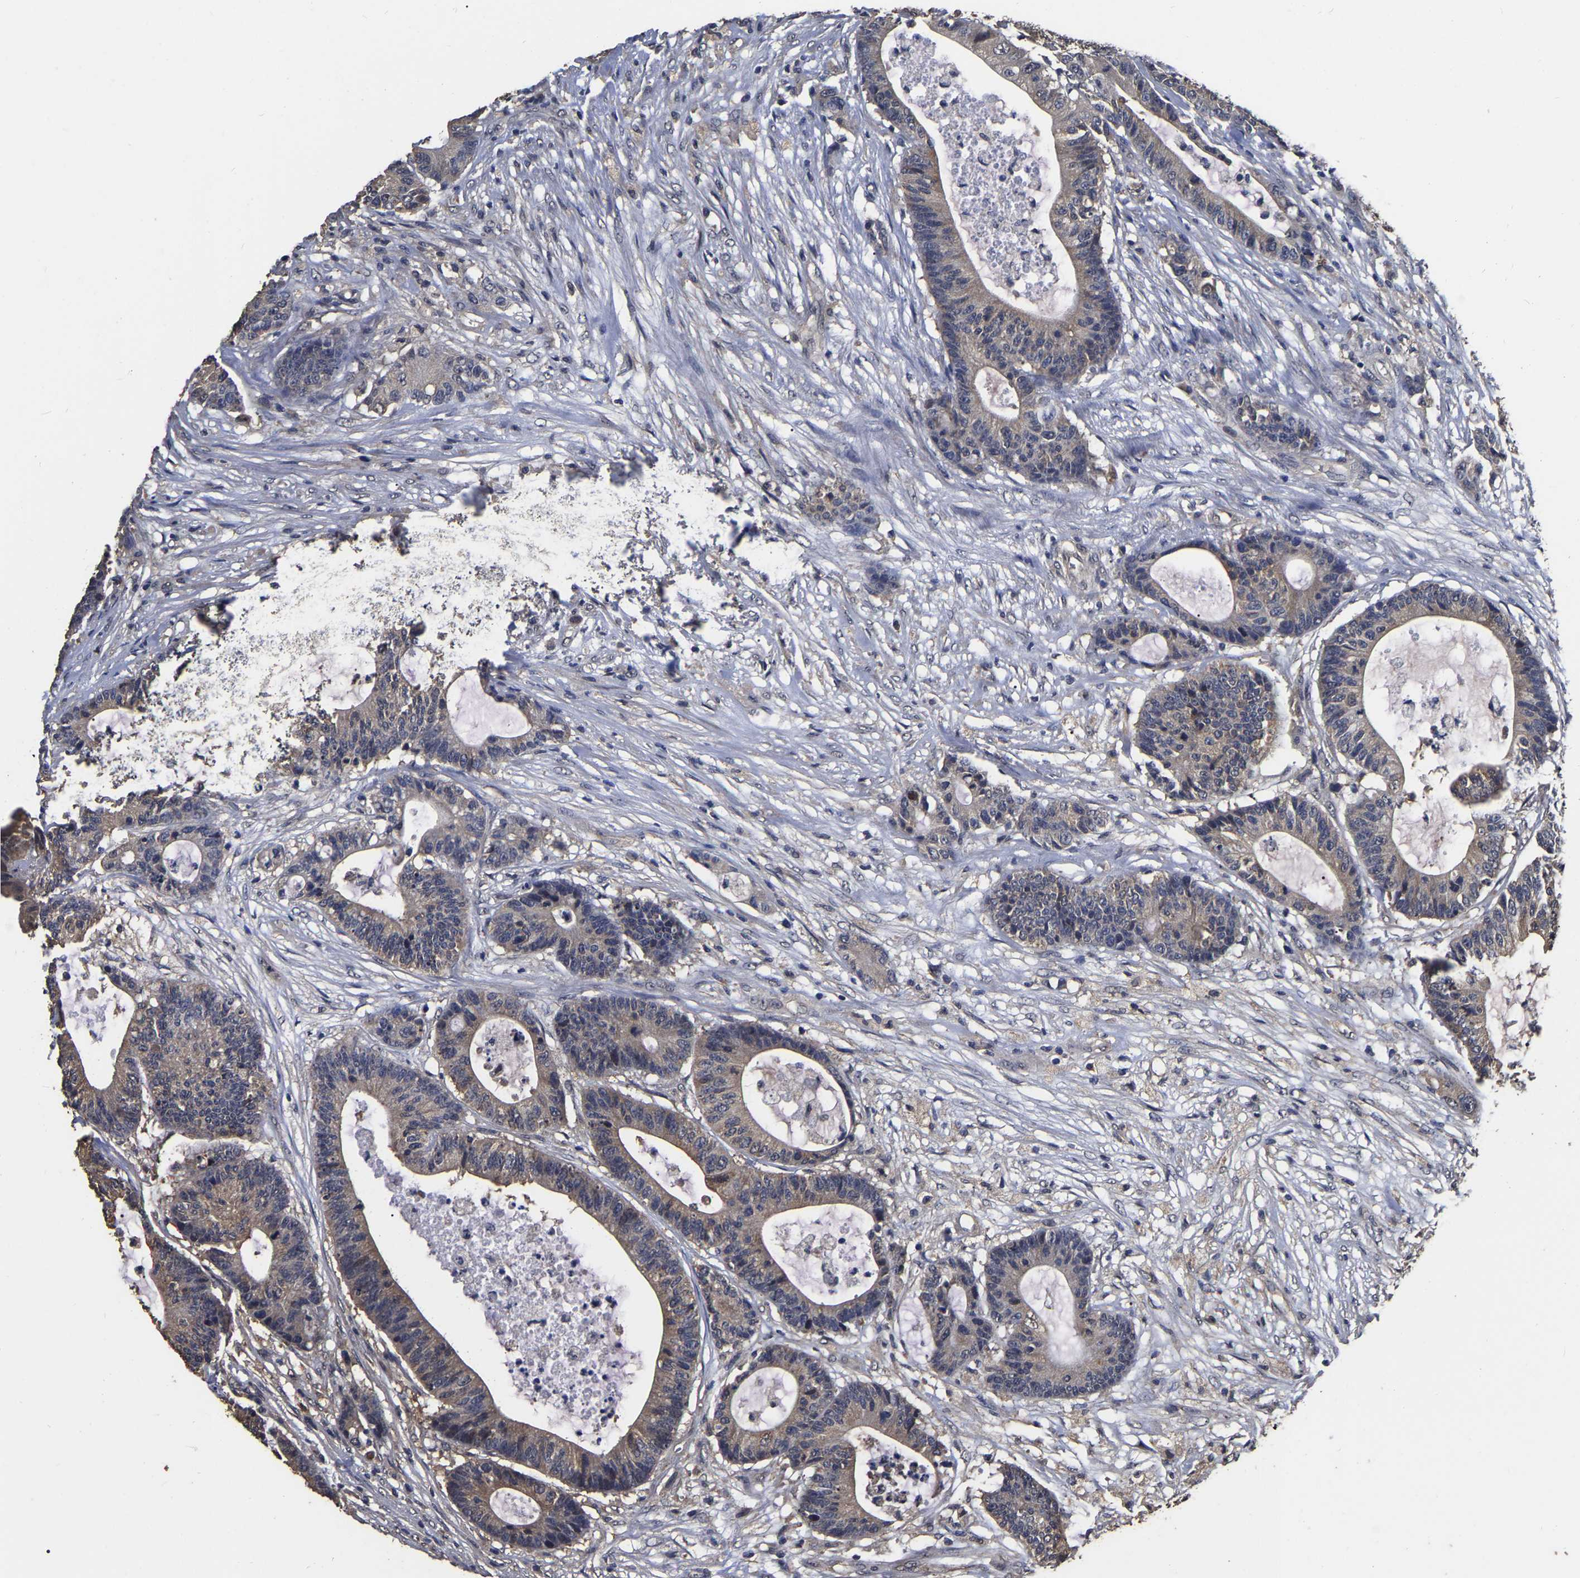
{"staining": {"intensity": "moderate", "quantity": ">75%", "location": "cytoplasmic/membranous"}, "tissue": "colorectal cancer", "cell_type": "Tumor cells", "image_type": "cancer", "snomed": [{"axis": "morphology", "description": "Adenocarcinoma, NOS"}, {"axis": "topography", "description": "Colon"}], "caption": "Brown immunohistochemical staining in colorectal cancer (adenocarcinoma) shows moderate cytoplasmic/membranous expression in about >75% of tumor cells.", "gene": "STK32C", "patient": {"sex": "female", "age": 84}}